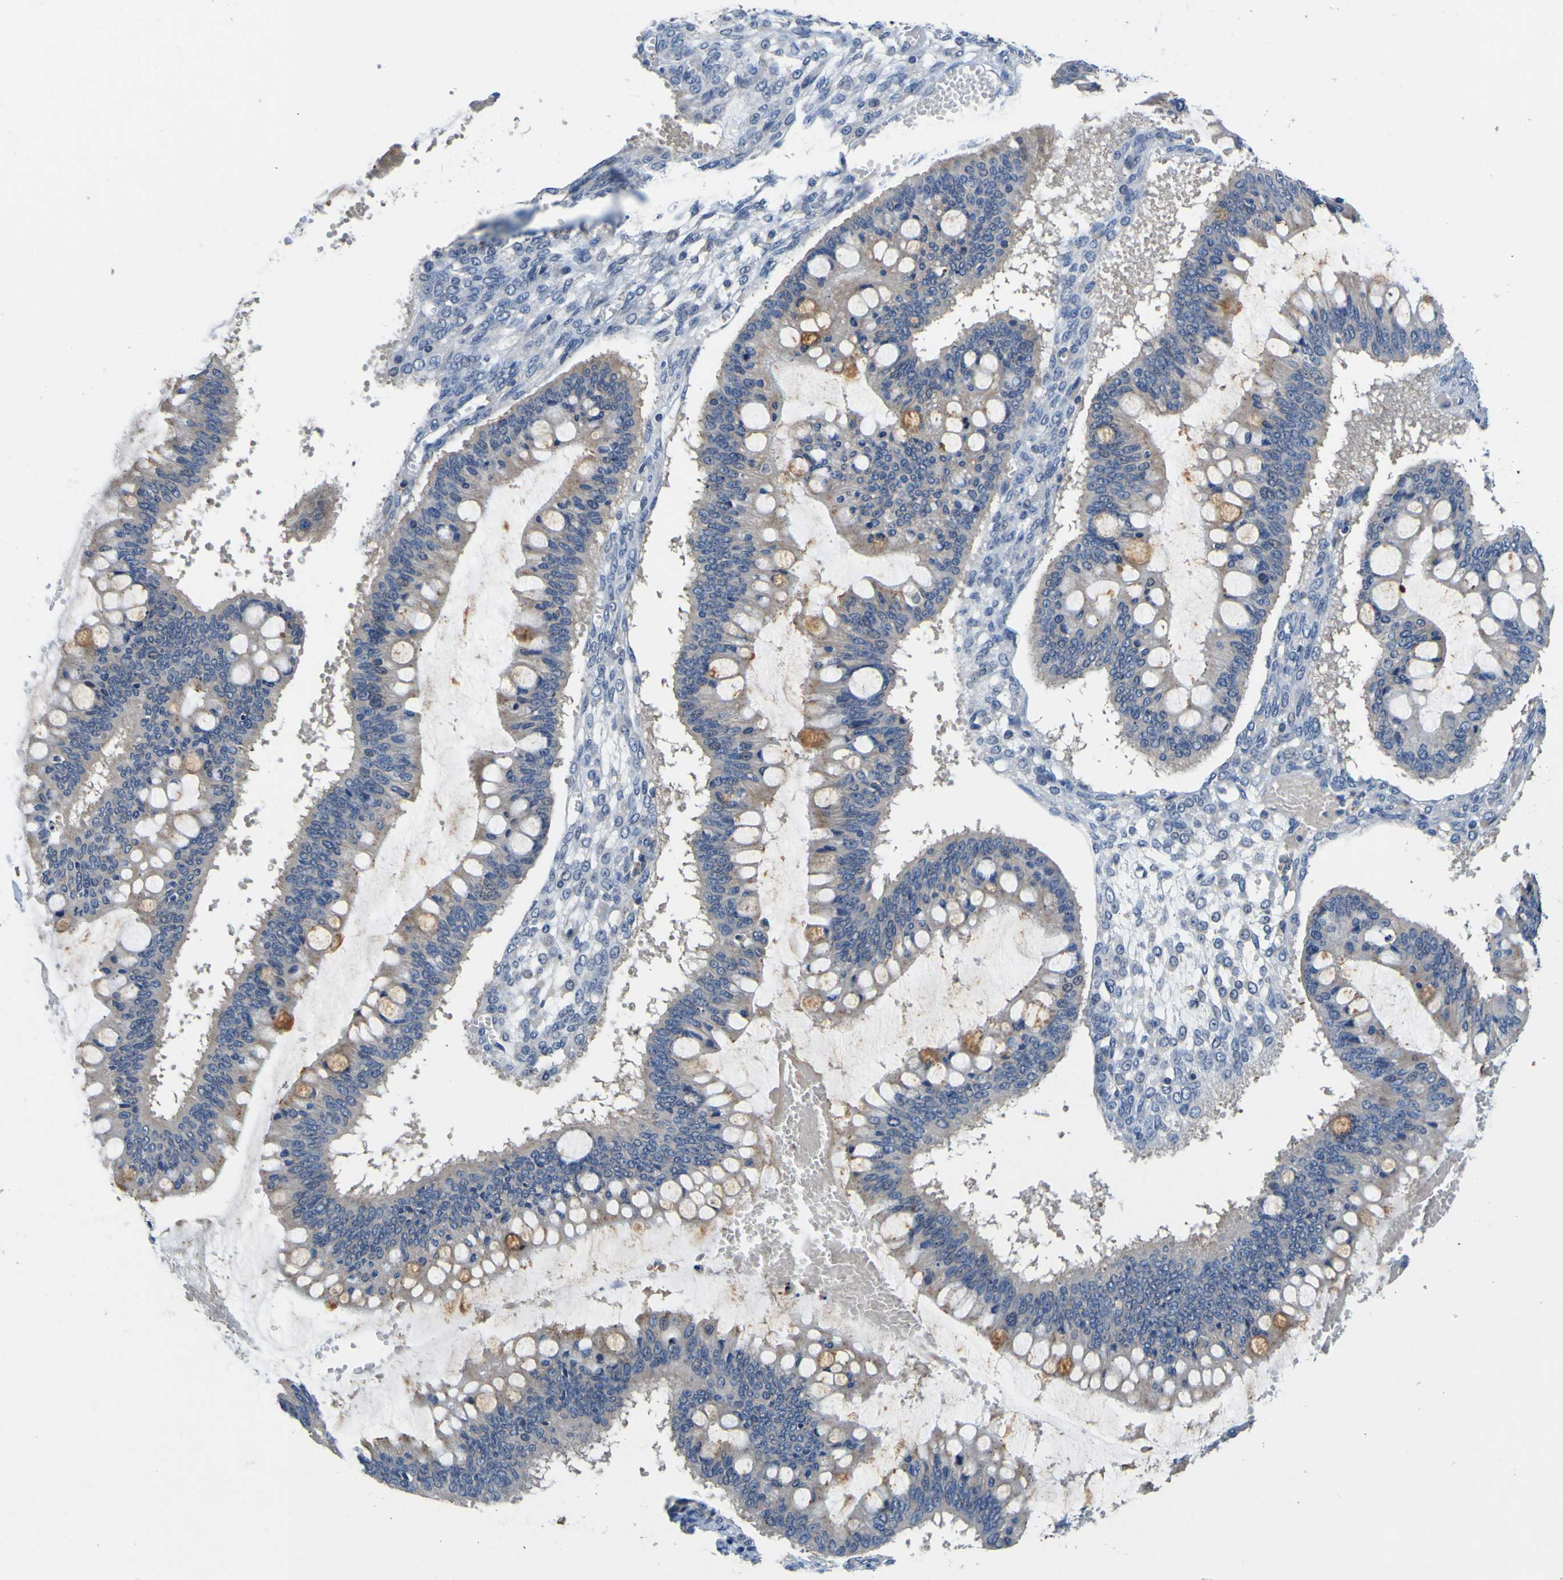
{"staining": {"intensity": "negative", "quantity": "none", "location": "none"}, "tissue": "ovarian cancer", "cell_type": "Tumor cells", "image_type": "cancer", "snomed": [{"axis": "morphology", "description": "Cystadenocarcinoma, mucinous, NOS"}, {"axis": "topography", "description": "Ovary"}], "caption": "The immunohistochemistry image has no significant positivity in tumor cells of ovarian mucinous cystadenocarcinoma tissue.", "gene": "TNIK", "patient": {"sex": "female", "age": 73}}